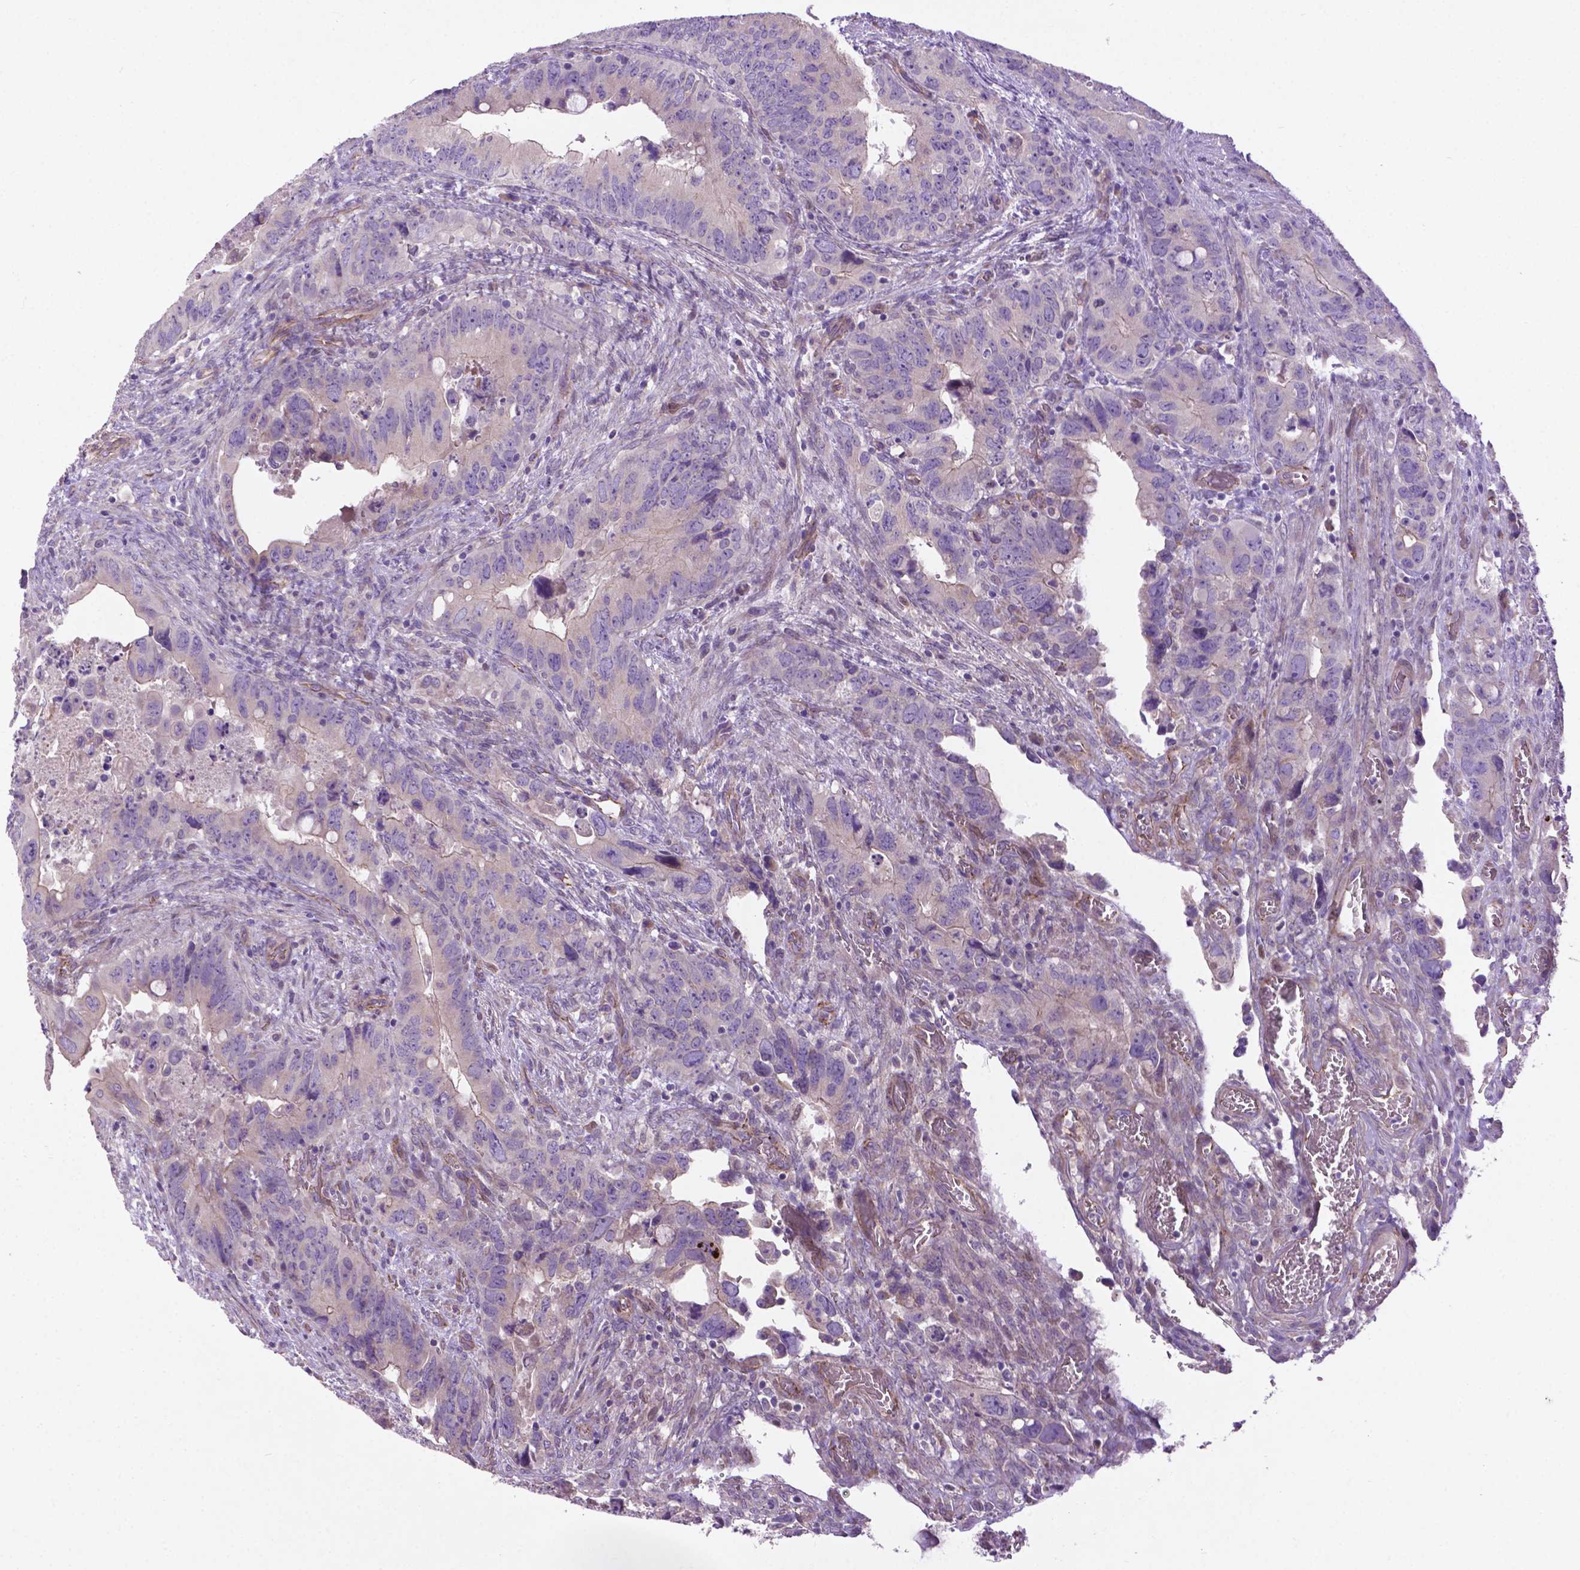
{"staining": {"intensity": "negative", "quantity": "none", "location": "none"}, "tissue": "colorectal cancer", "cell_type": "Tumor cells", "image_type": "cancer", "snomed": [{"axis": "morphology", "description": "Adenocarcinoma, NOS"}, {"axis": "topography", "description": "Rectum"}], "caption": "The micrograph shows no staining of tumor cells in colorectal adenocarcinoma.", "gene": "CCER2", "patient": {"sex": "male", "age": 78}}